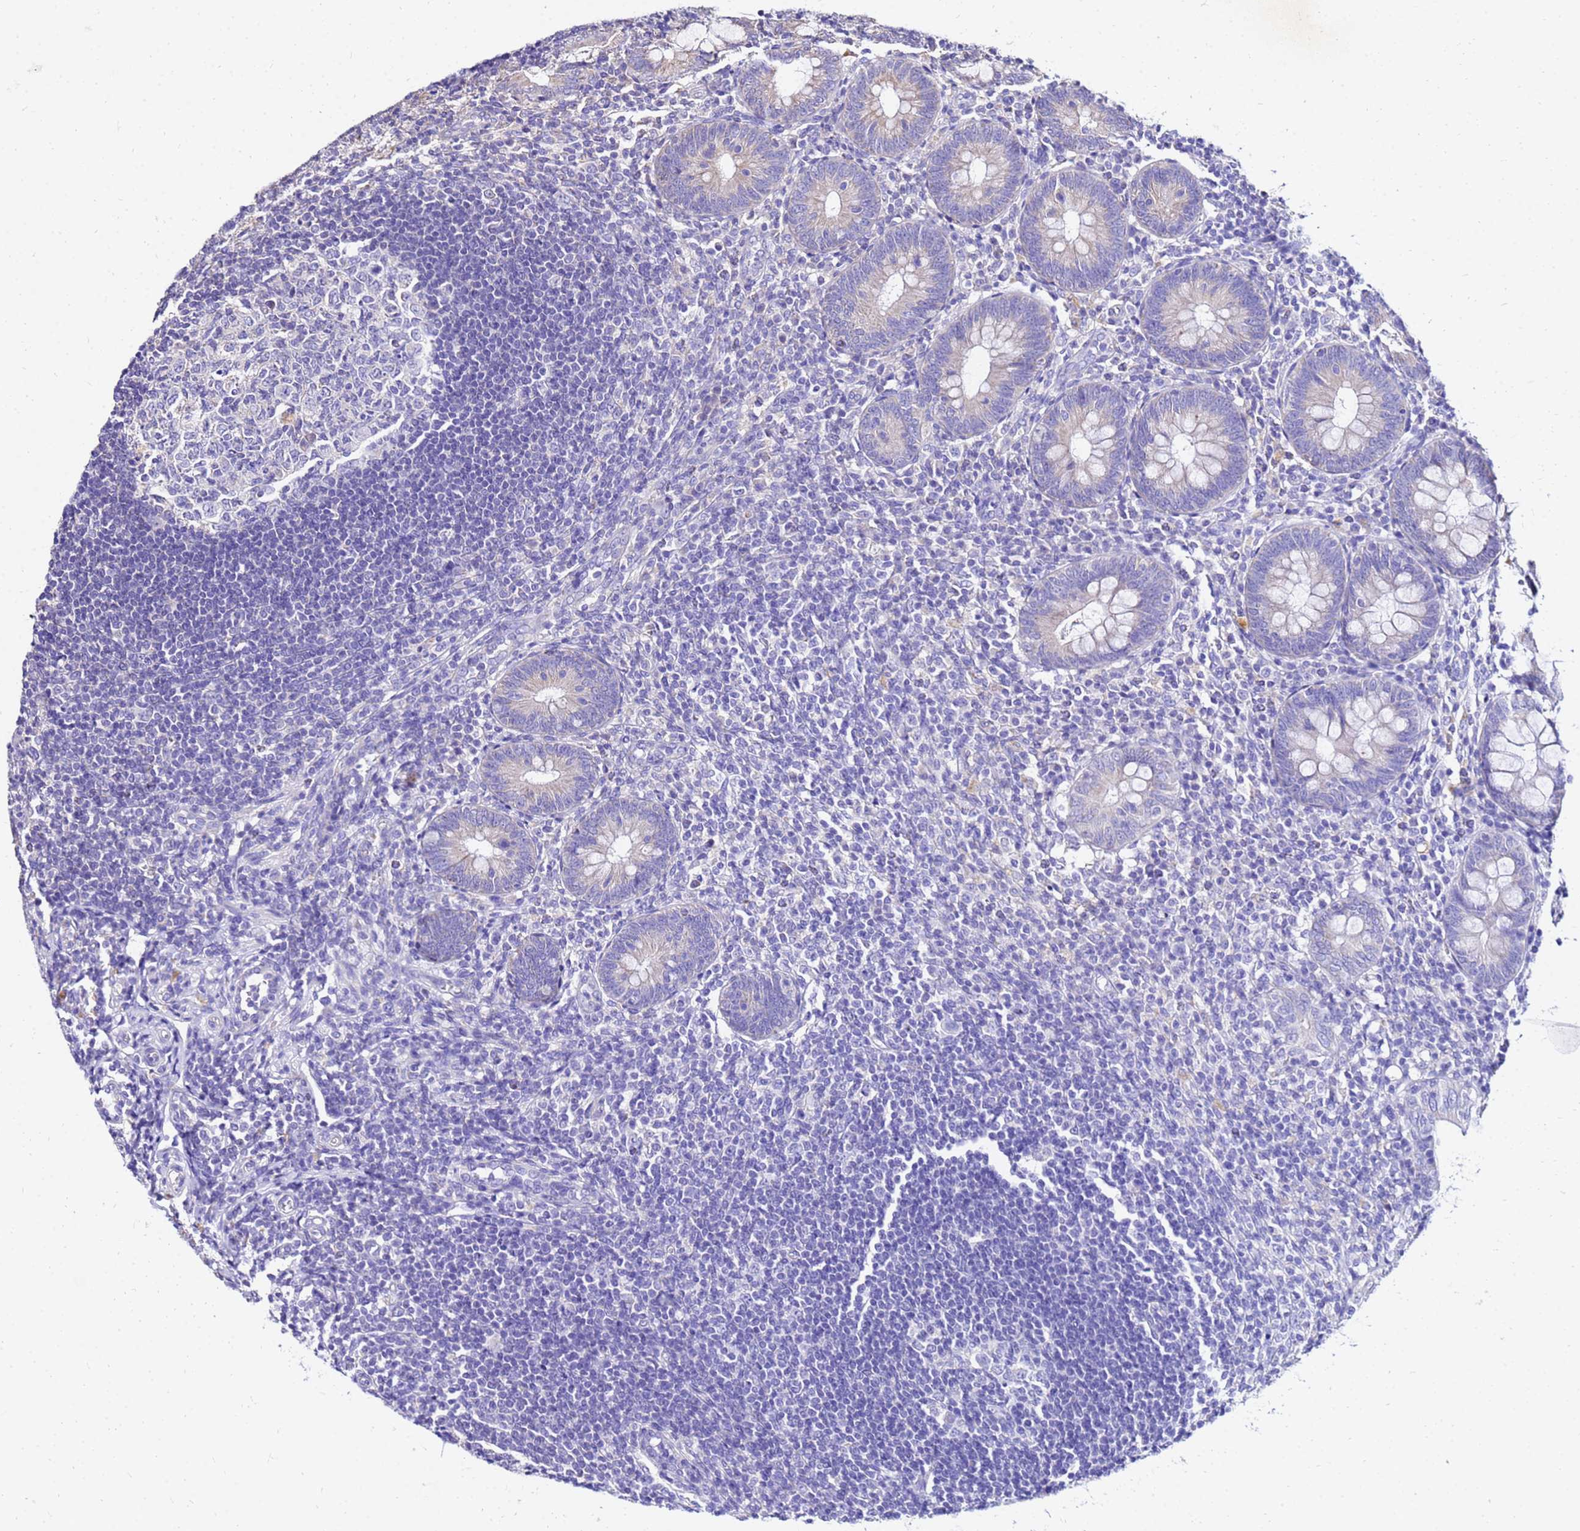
{"staining": {"intensity": "weak", "quantity": "<25%", "location": "cytoplasmic/membranous"}, "tissue": "appendix", "cell_type": "Glandular cells", "image_type": "normal", "snomed": [{"axis": "morphology", "description": "Normal tissue, NOS"}, {"axis": "topography", "description": "Appendix"}], "caption": "Immunohistochemical staining of benign human appendix demonstrates no significant staining in glandular cells. Brightfield microscopy of IHC stained with DAB (3,3'-diaminobenzidine) (brown) and hematoxylin (blue), captured at high magnification.", "gene": "COX14", "patient": {"sex": "male", "age": 14}}